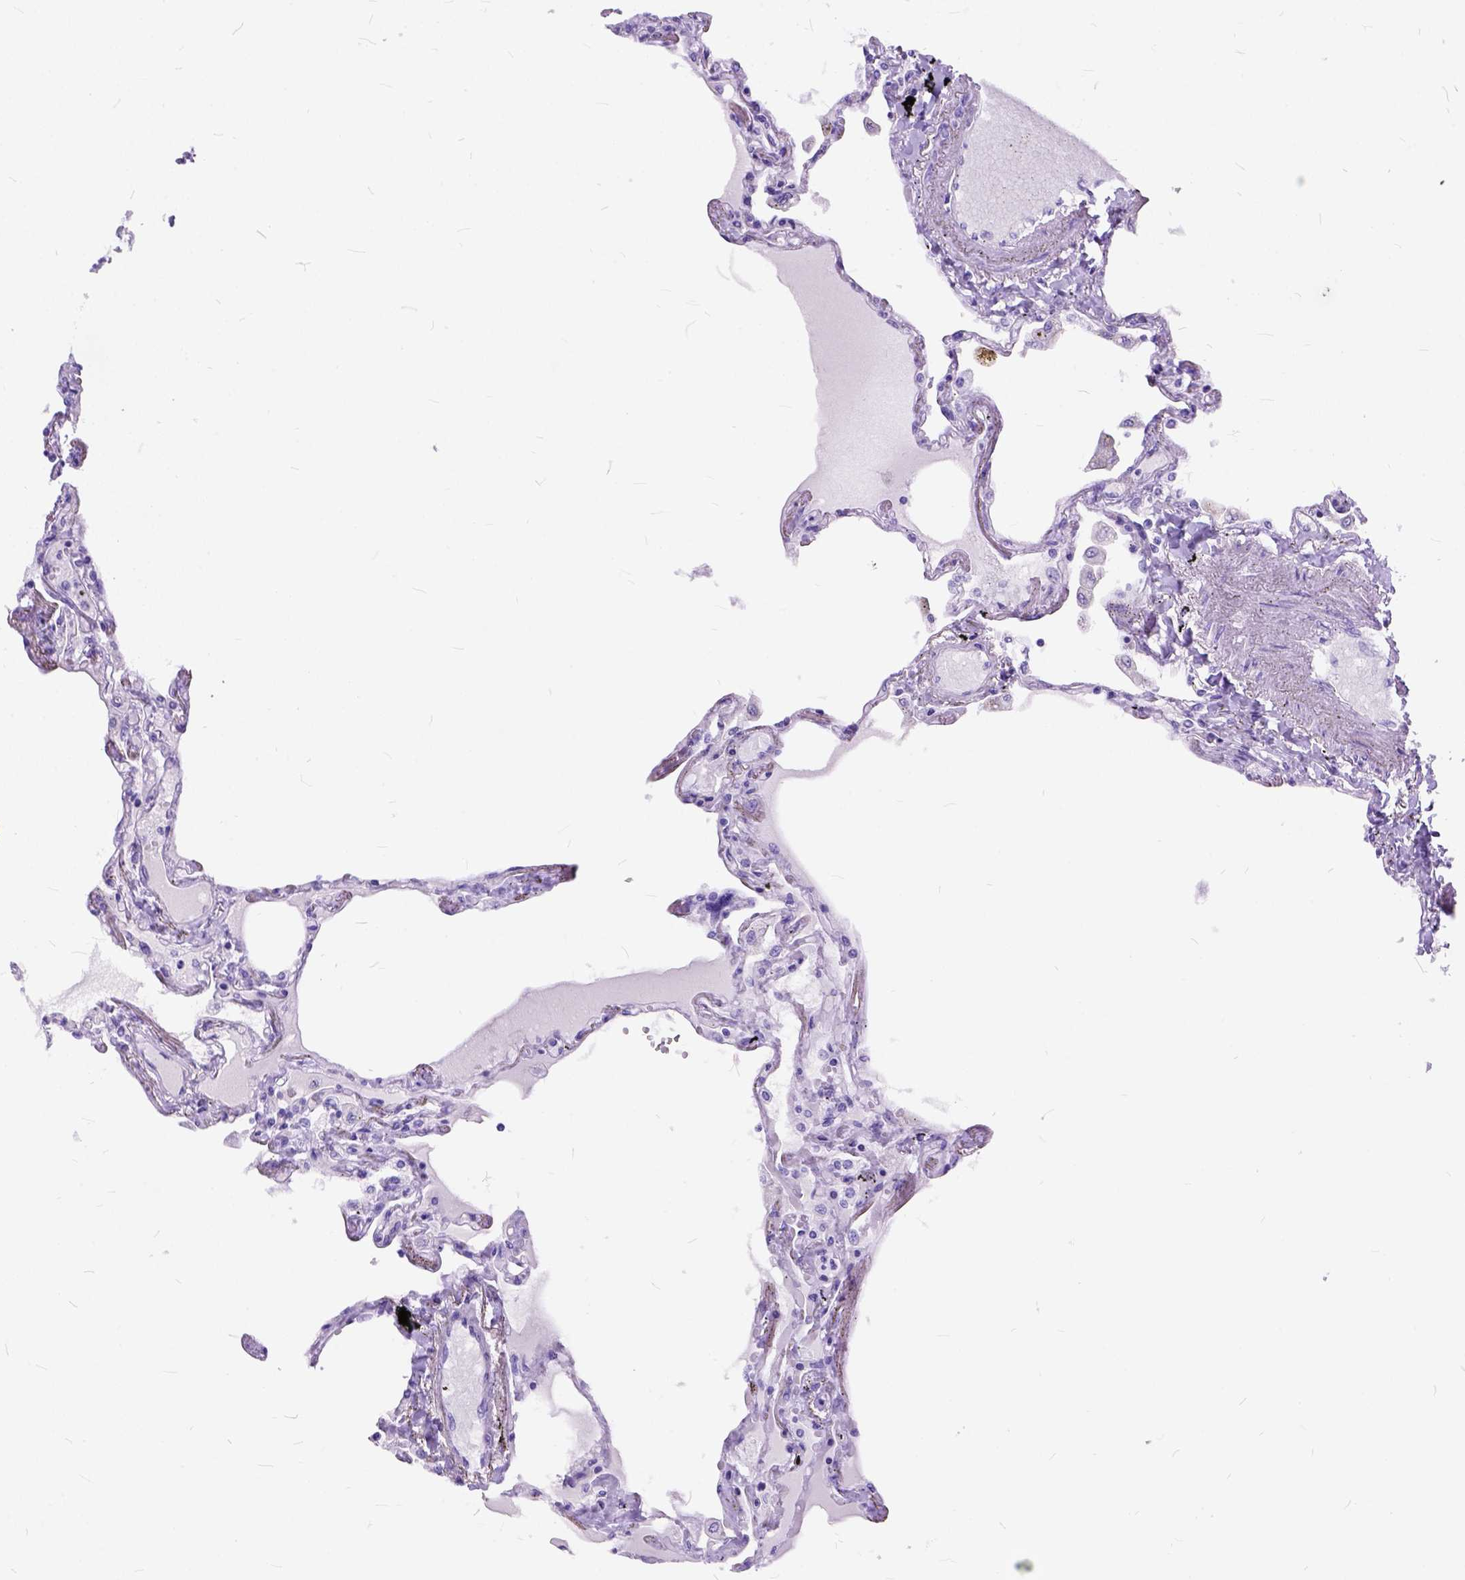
{"staining": {"intensity": "negative", "quantity": "none", "location": "none"}, "tissue": "lung", "cell_type": "Alveolar cells", "image_type": "normal", "snomed": [{"axis": "morphology", "description": "Normal tissue, NOS"}, {"axis": "morphology", "description": "Adenocarcinoma, NOS"}, {"axis": "topography", "description": "Cartilage tissue"}, {"axis": "topography", "description": "Lung"}], "caption": "This is a photomicrograph of immunohistochemistry staining of unremarkable lung, which shows no staining in alveolar cells.", "gene": "C1QTNF3", "patient": {"sex": "female", "age": 67}}